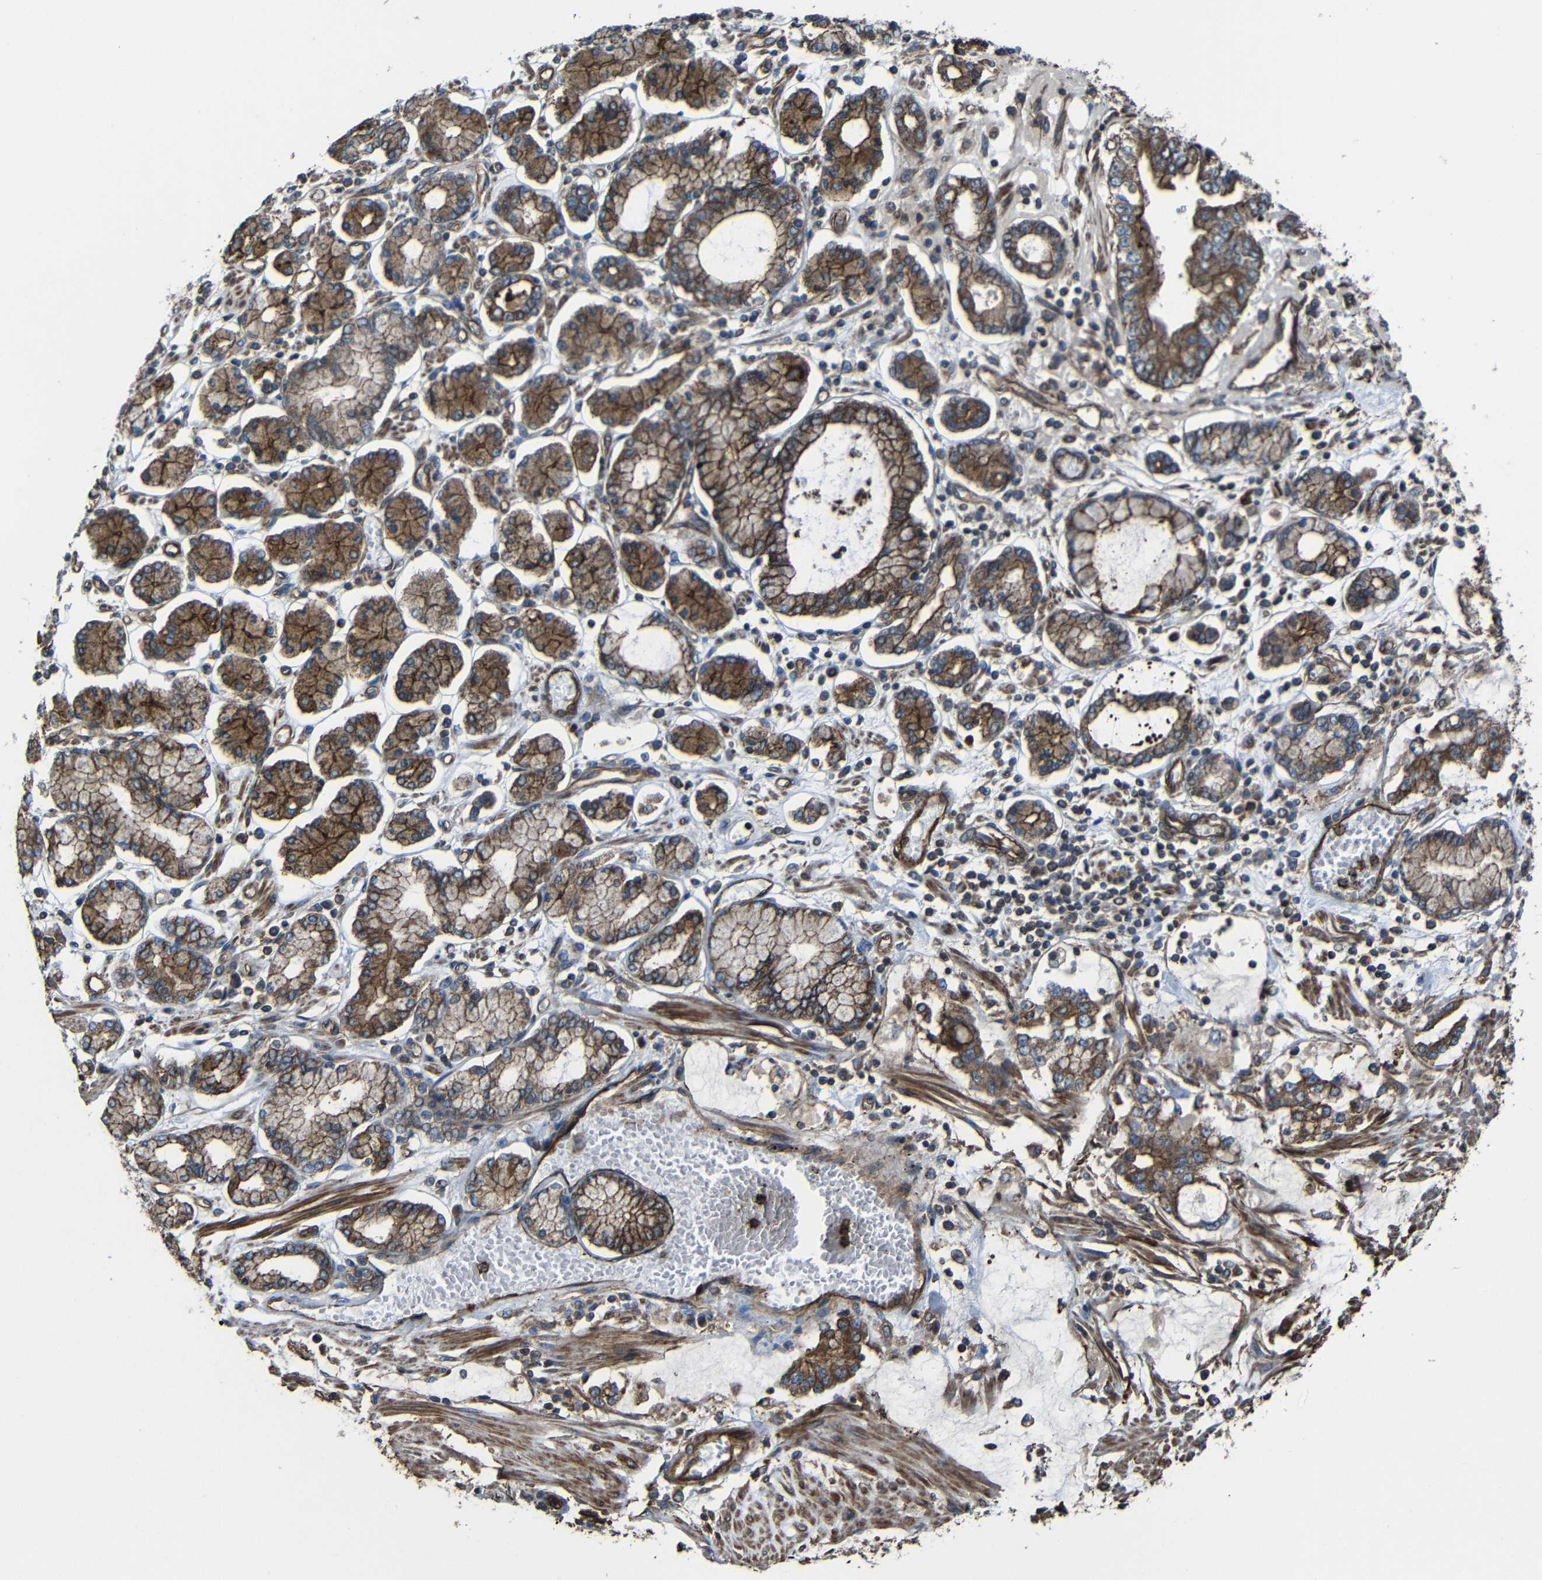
{"staining": {"intensity": "moderate", "quantity": ">75%", "location": "cytoplasmic/membranous"}, "tissue": "stomach cancer", "cell_type": "Tumor cells", "image_type": "cancer", "snomed": [{"axis": "morphology", "description": "Adenocarcinoma, NOS"}, {"axis": "topography", "description": "Stomach"}], "caption": "Moderate cytoplasmic/membranous protein expression is present in approximately >75% of tumor cells in adenocarcinoma (stomach). (DAB (3,3'-diaminobenzidine) = brown stain, brightfield microscopy at high magnification).", "gene": "PTCH1", "patient": {"sex": "male", "age": 76}}